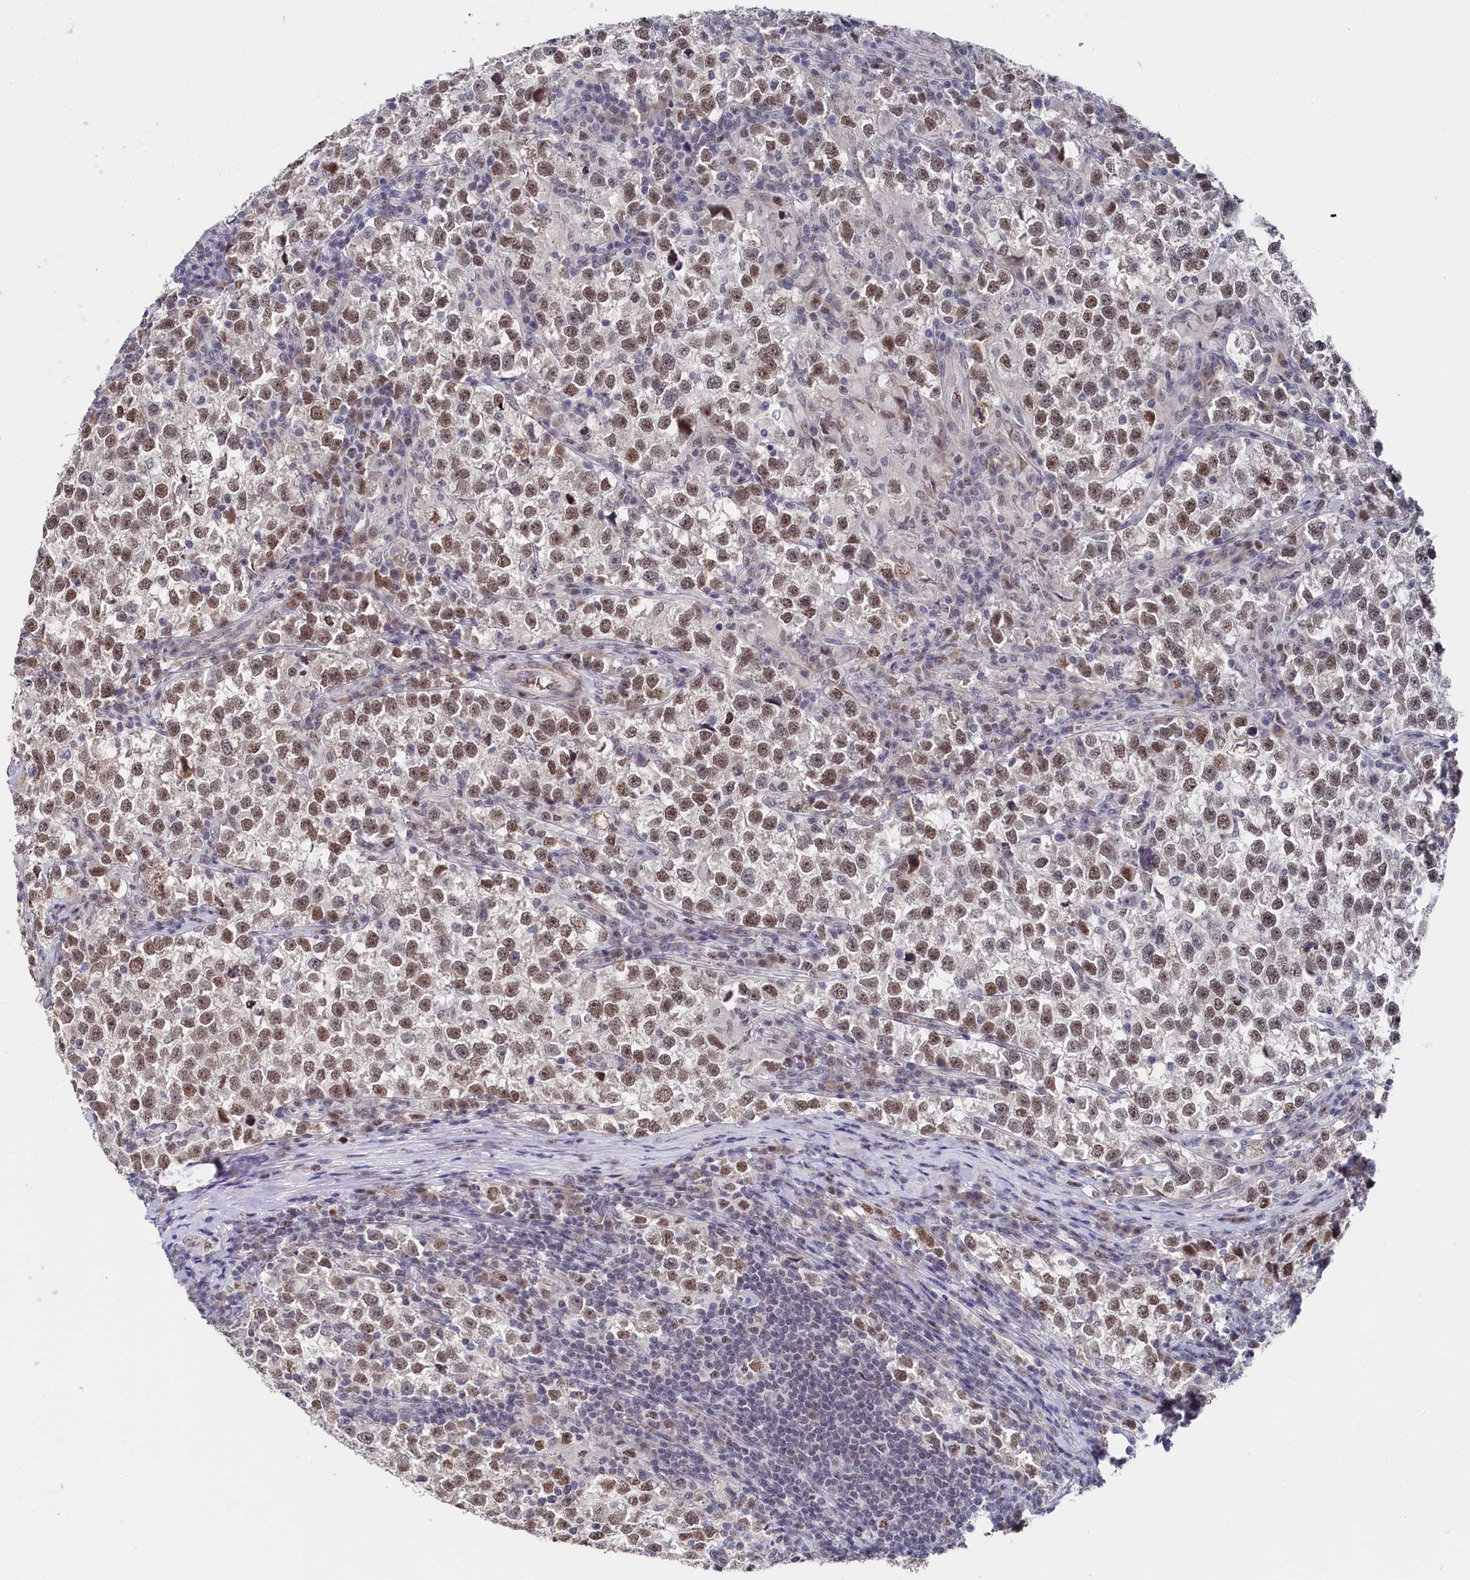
{"staining": {"intensity": "moderate", "quantity": ">75%", "location": "nuclear"}, "tissue": "testis cancer", "cell_type": "Tumor cells", "image_type": "cancer", "snomed": [{"axis": "morphology", "description": "Normal tissue, NOS"}, {"axis": "morphology", "description": "Seminoma, NOS"}, {"axis": "topography", "description": "Testis"}], "caption": "The micrograph shows immunohistochemical staining of seminoma (testis). There is moderate nuclear positivity is identified in about >75% of tumor cells. (Stains: DAB (3,3'-diaminobenzidine) in brown, nuclei in blue, Microscopy: brightfield microscopy at high magnification).", "gene": "TIGD4", "patient": {"sex": "male", "age": 43}}